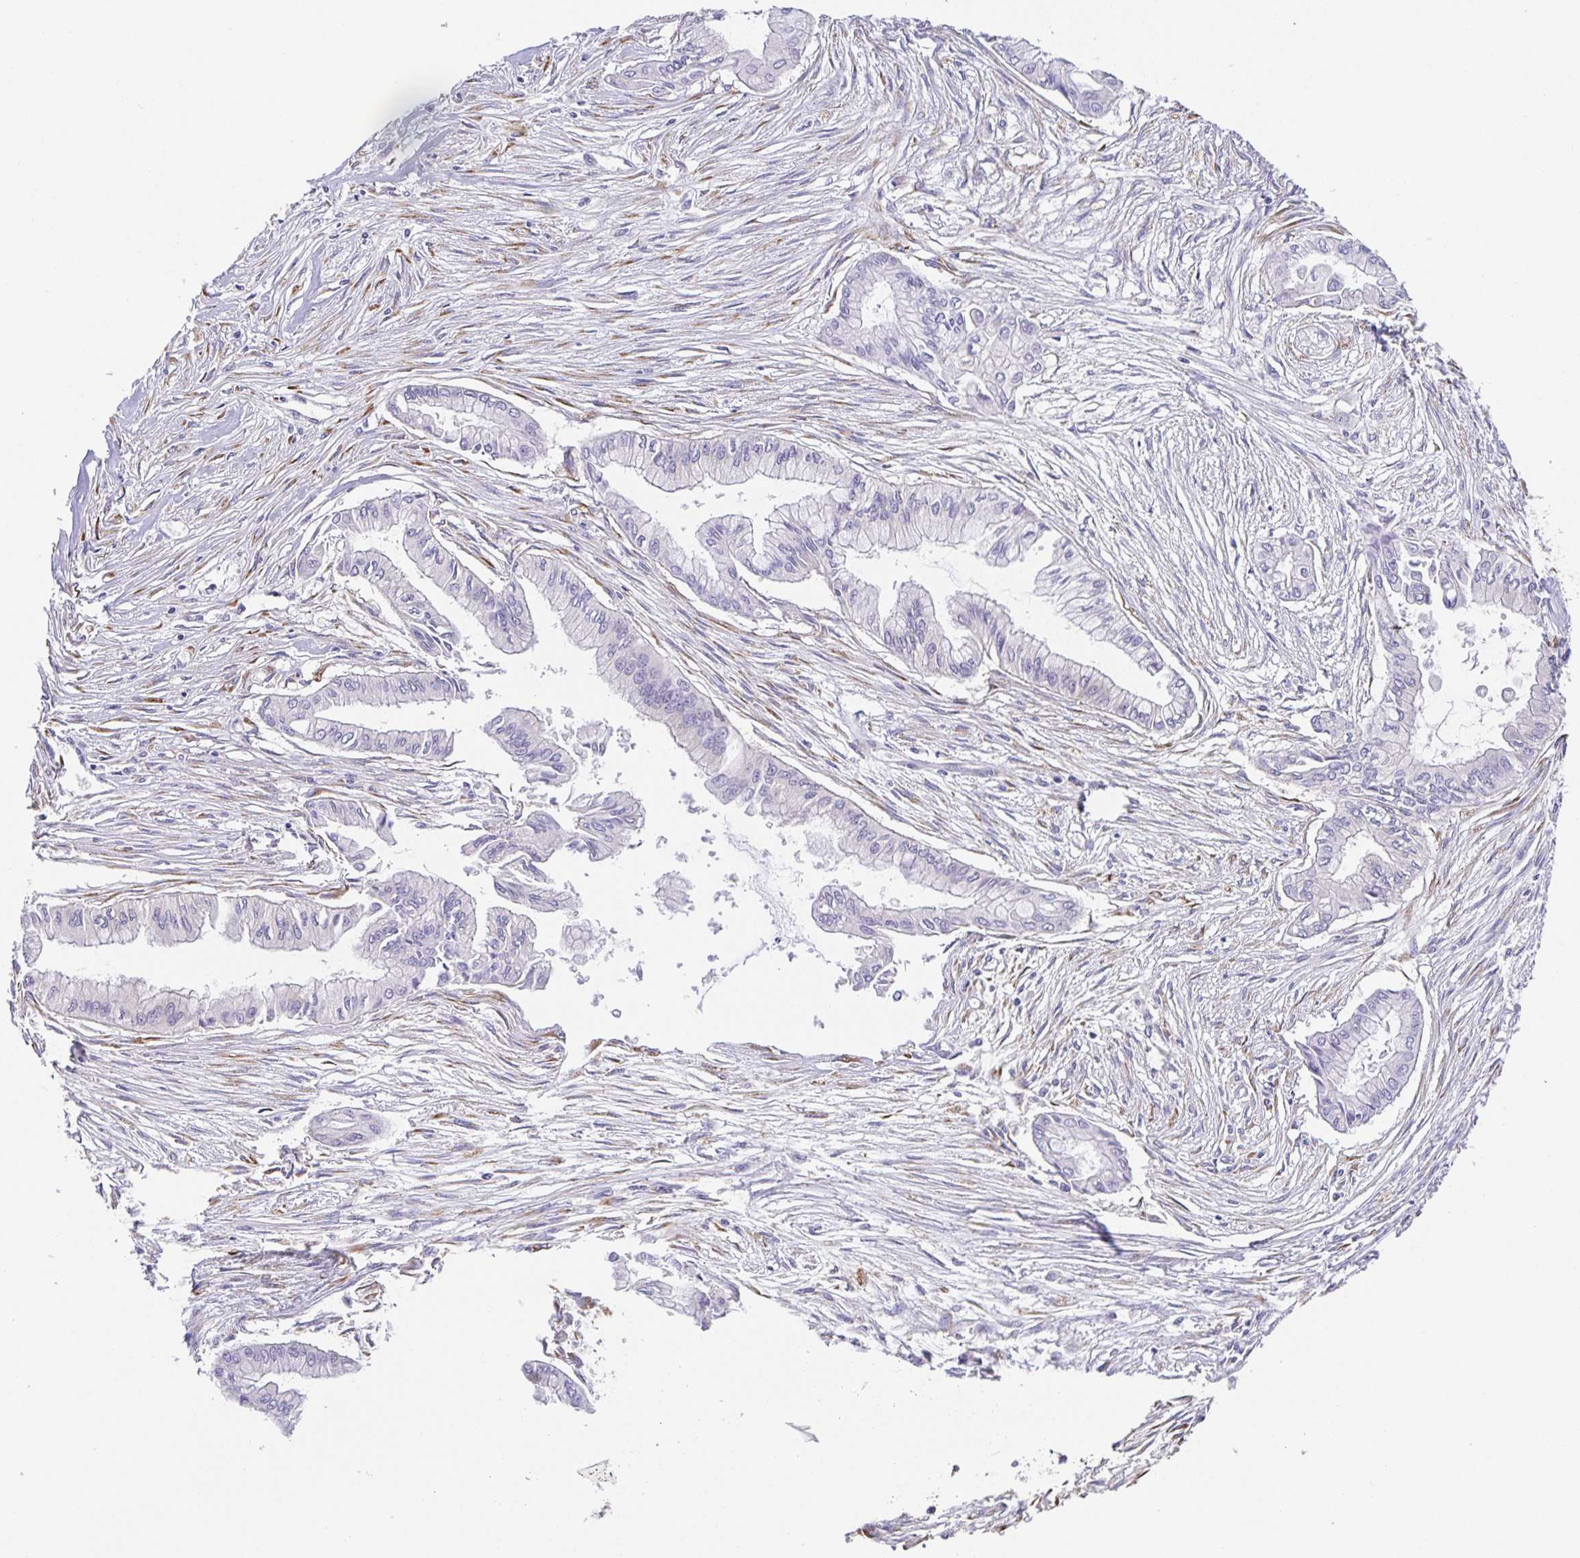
{"staining": {"intensity": "negative", "quantity": "none", "location": "none"}, "tissue": "pancreatic cancer", "cell_type": "Tumor cells", "image_type": "cancer", "snomed": [{"axis": "morphology", "description": "Adenocarcinoma, NOS"}, {"axis": "topography", "description": "Pancreas"}], "caption": "This photomicrograph is of pancreatic adenocarcinoma stained with immunohistochemistry to label a protein in brown with the nuclei are counter-stained blue. There is no staining in tumor cells.", "gene": "PRR36", "patient": {"sex": "female", "age": 68}}